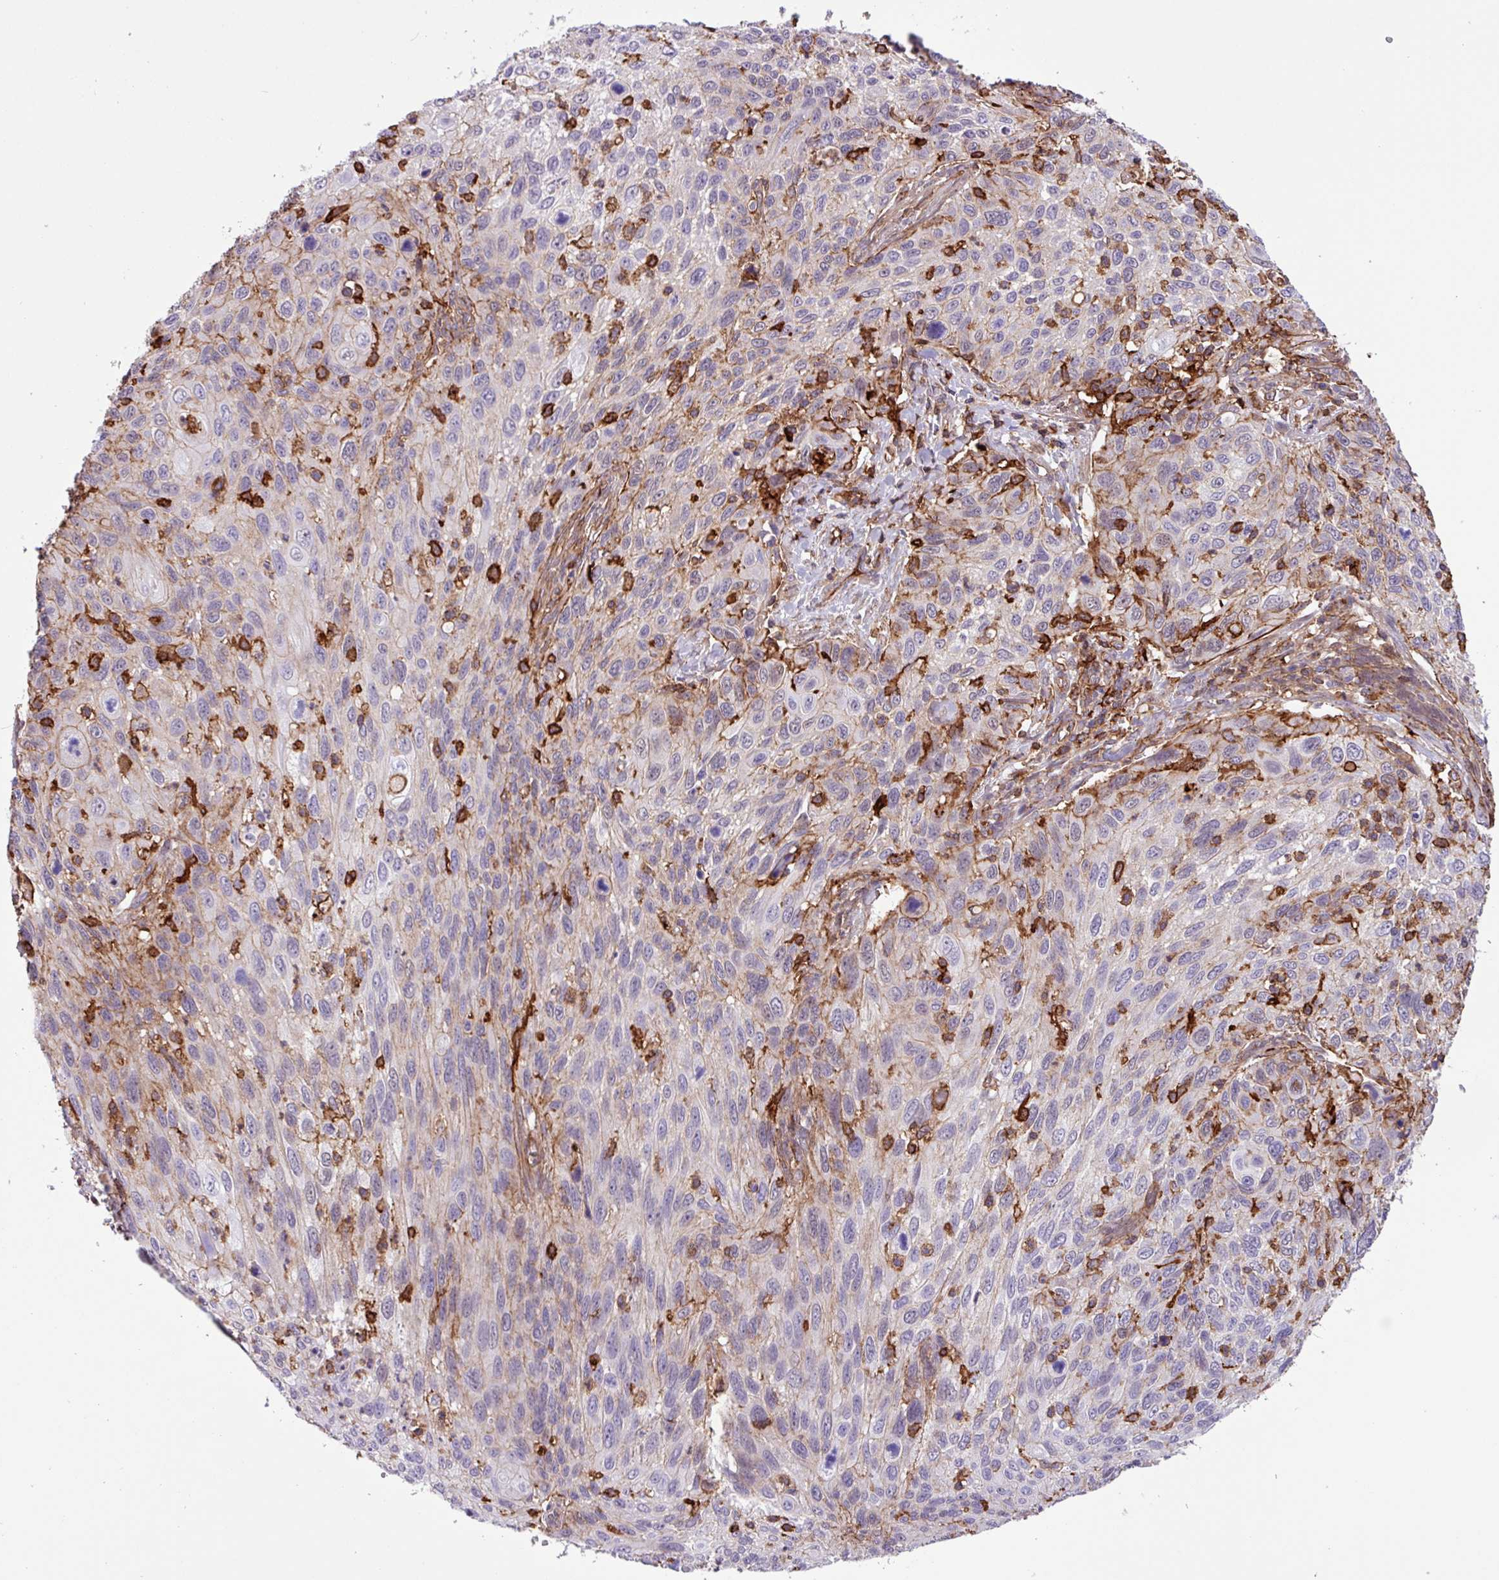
{"staining": {"intensity": "negative", "quantity": "none", "location": "none"}, "tissue": "cervical cancer", "cell_type": "Tumor cells", "image_type": "cancer", "snomed": [{"axis": "morphology", "description": "Squamous cell carcinoma, NOS"}, {"axis": "topography", "description": "Cervix"}], "caption": "The micrograph displays no staining of tumor cells in squamous cell carcinoma (cervical). (DAB IHC with hematoxylin counter stain).", "gene": "PPP1R18", "patient": {"sex": "female", "age": 70}}